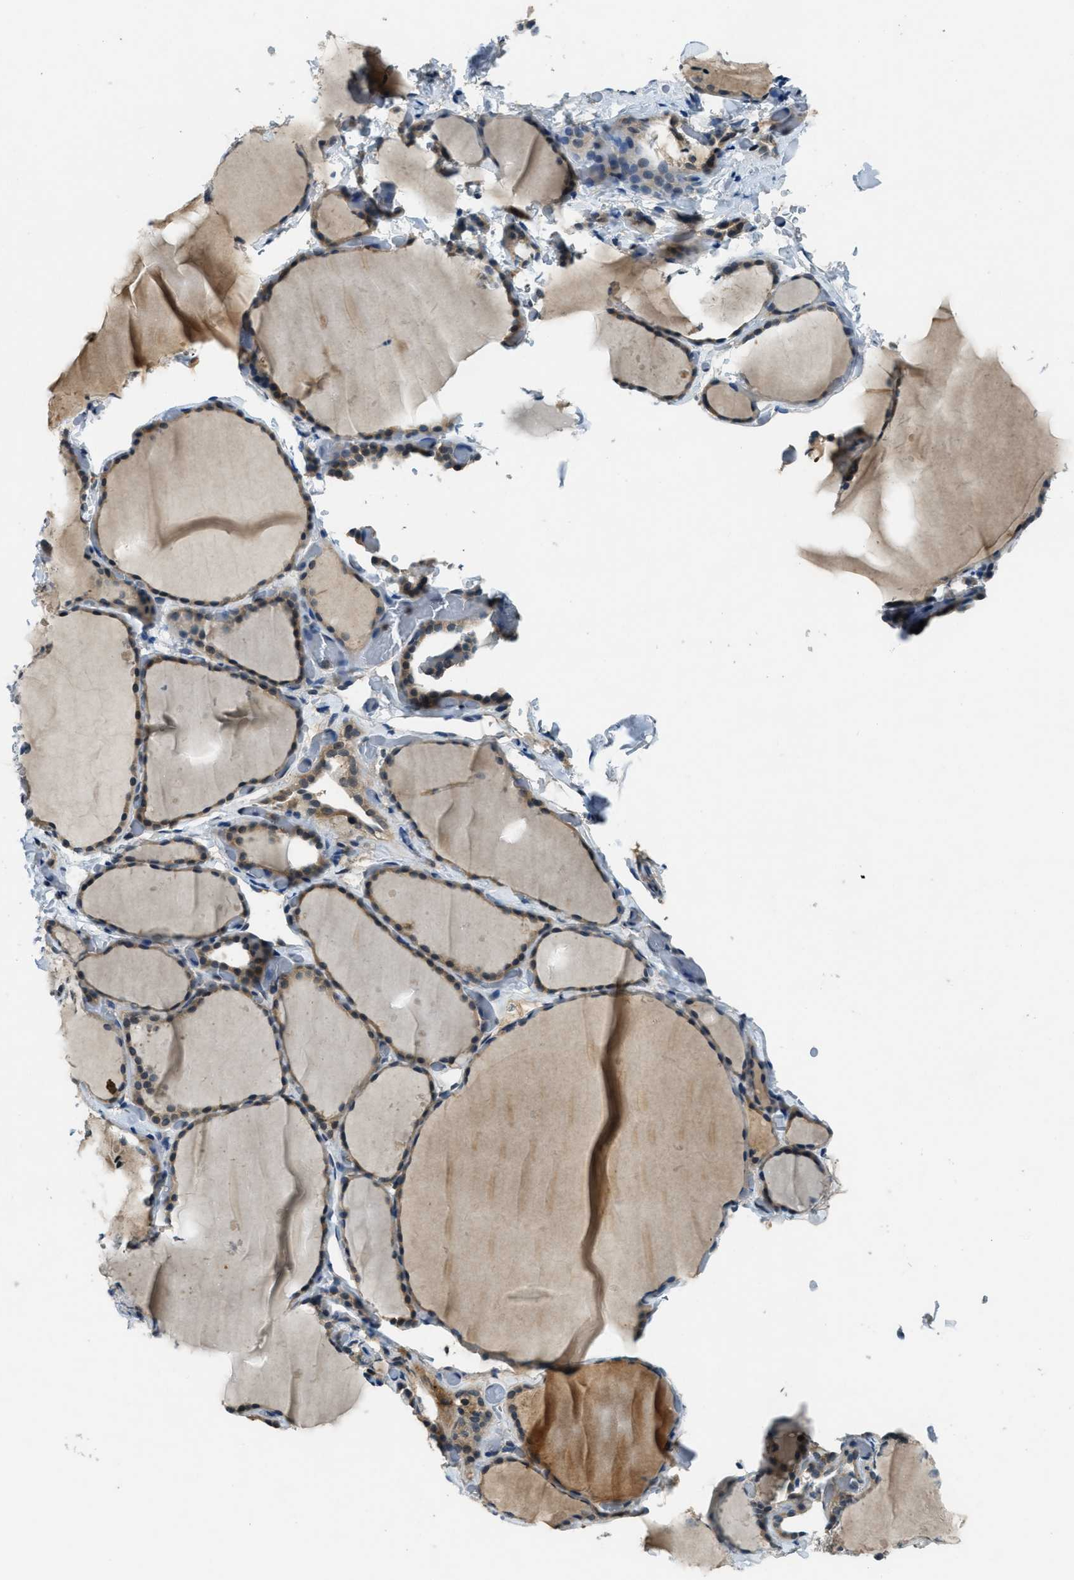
{"staining": {"intensity": "weak", "quantity": ">75%", "location": "cytoplasmic/membranous"}, "tissue": "thyroid gland", "cell_type": "Glandular cells", "image_type": "normal", "snomed": [{"axis": "morphology", "description": "Normal tissue, NOS"}, {"axis": "topography", "description": "Thyroid gland"}], "caption": "Protein analysis of unremarkable thyroid gland displays weak cytoplasmic/membranous expression in about >75% of glandular cells.", "gene": "DUSP6", "patient": {"sex": "female", "age": 22}}